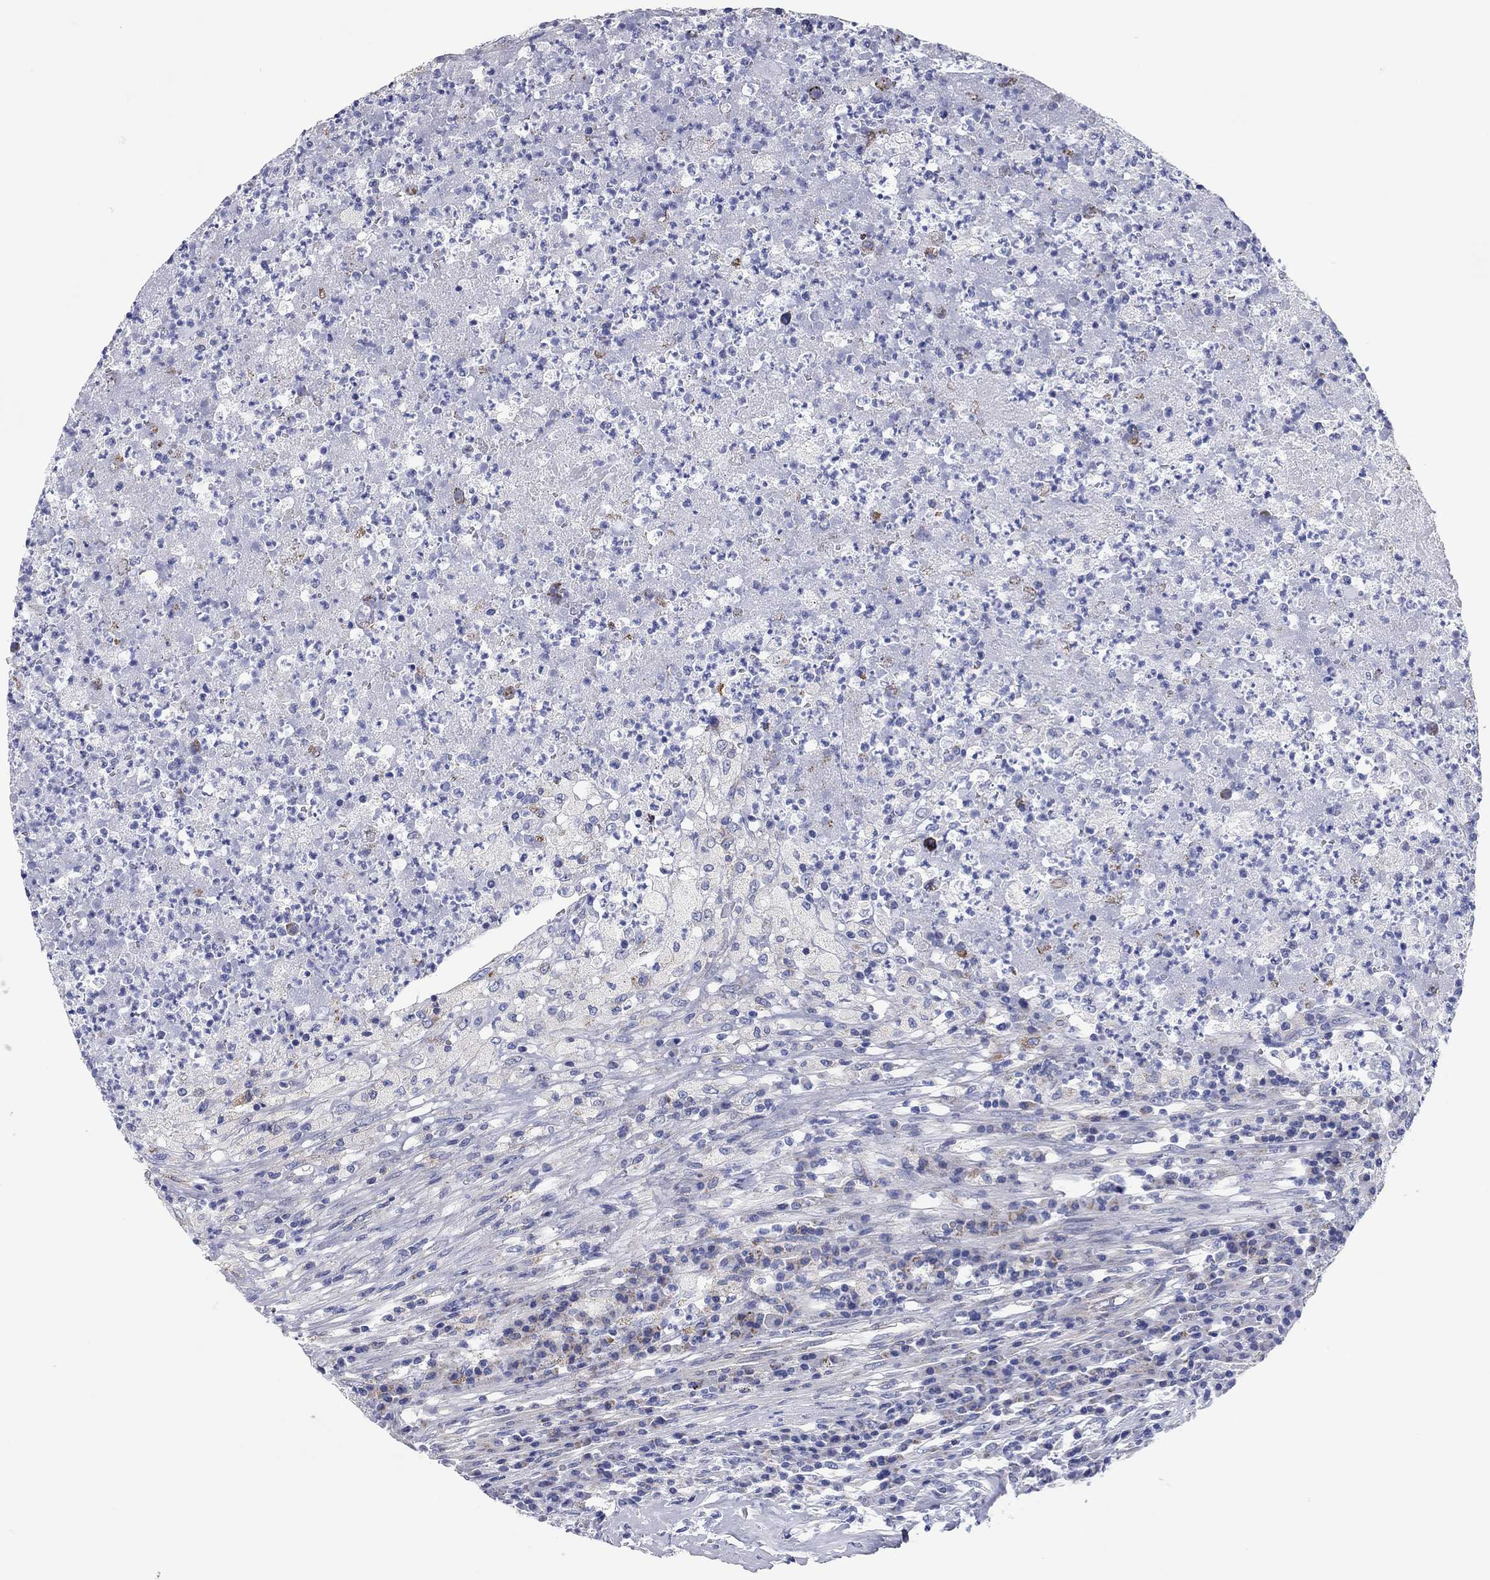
{"staining": {"intensity": "negative", "quantity": "none", "location": "none"}, "tissue": "testis cancer", "cell_type": "Tumor cells", "image_type": "cancer", "snomed": [{"axis": "morphology", "description": "Necrosis, NOS"}, {"axis": "morphology", "description": "Carcinoma, Embryonal, NOS"}, {"axis": "topography", "description": "Testis"}], "caption": "There is no significant positivity in tumor cells of embryonal carcinoma (testis).", "gene": "CHI3L2", "patient": {"sex": "male", "age": 19}}